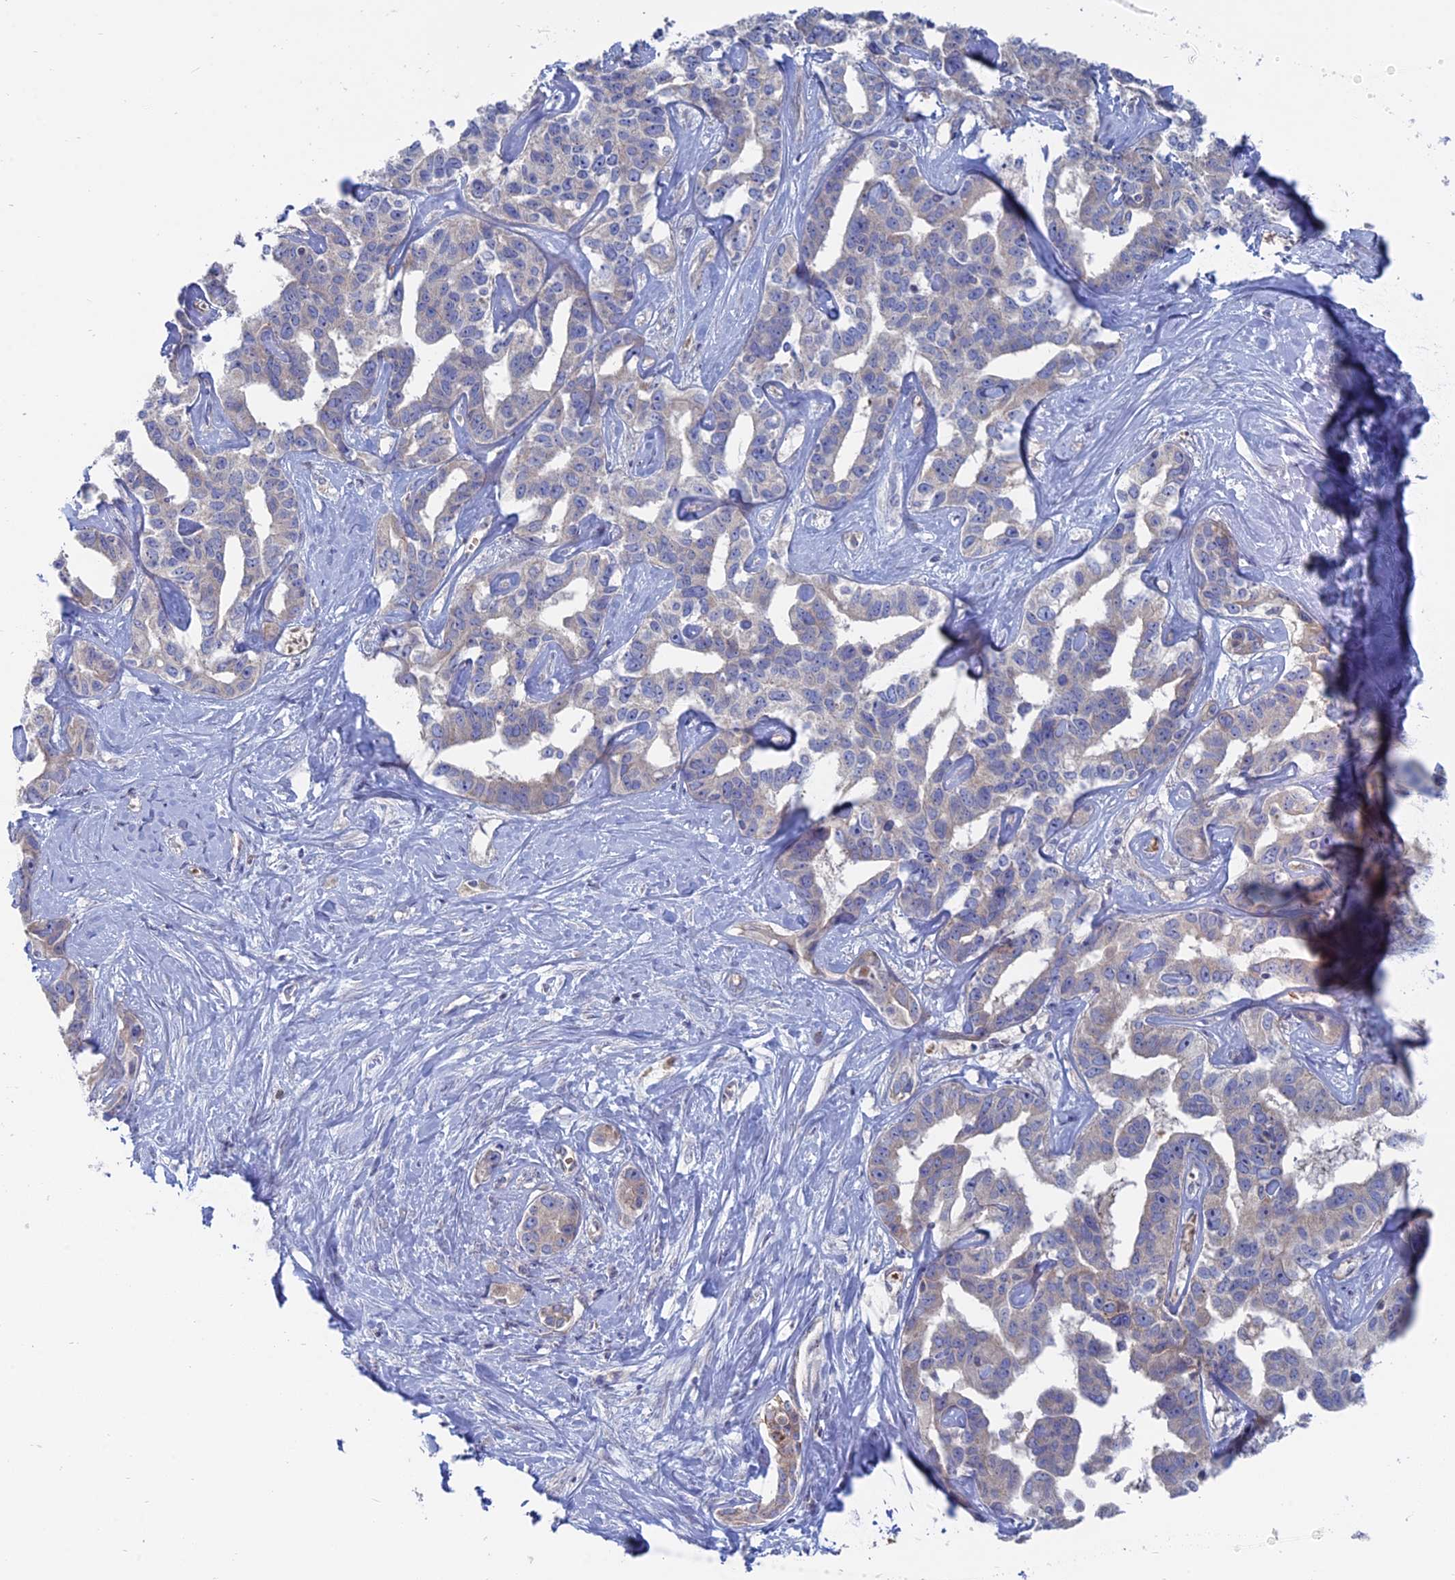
{"staining": {"intensity": "weak", "quantity": "<25%", "location": "cytoplasmic/membranous"}, "tissue": "liver cancer", "cell_type": "Tumor cells", "image_type": "cancer", "snomed": [{"axis": "morphology", "description": "Cholangiocarcinoma"}, {"axis": "topography", "description": "Liver"}], "caption": "There is no significant positivity in tumor cells of liver cholangiocarcinoma.", "gene": "TBC1D30", "patient": {"sex": "male", "age": 59}}